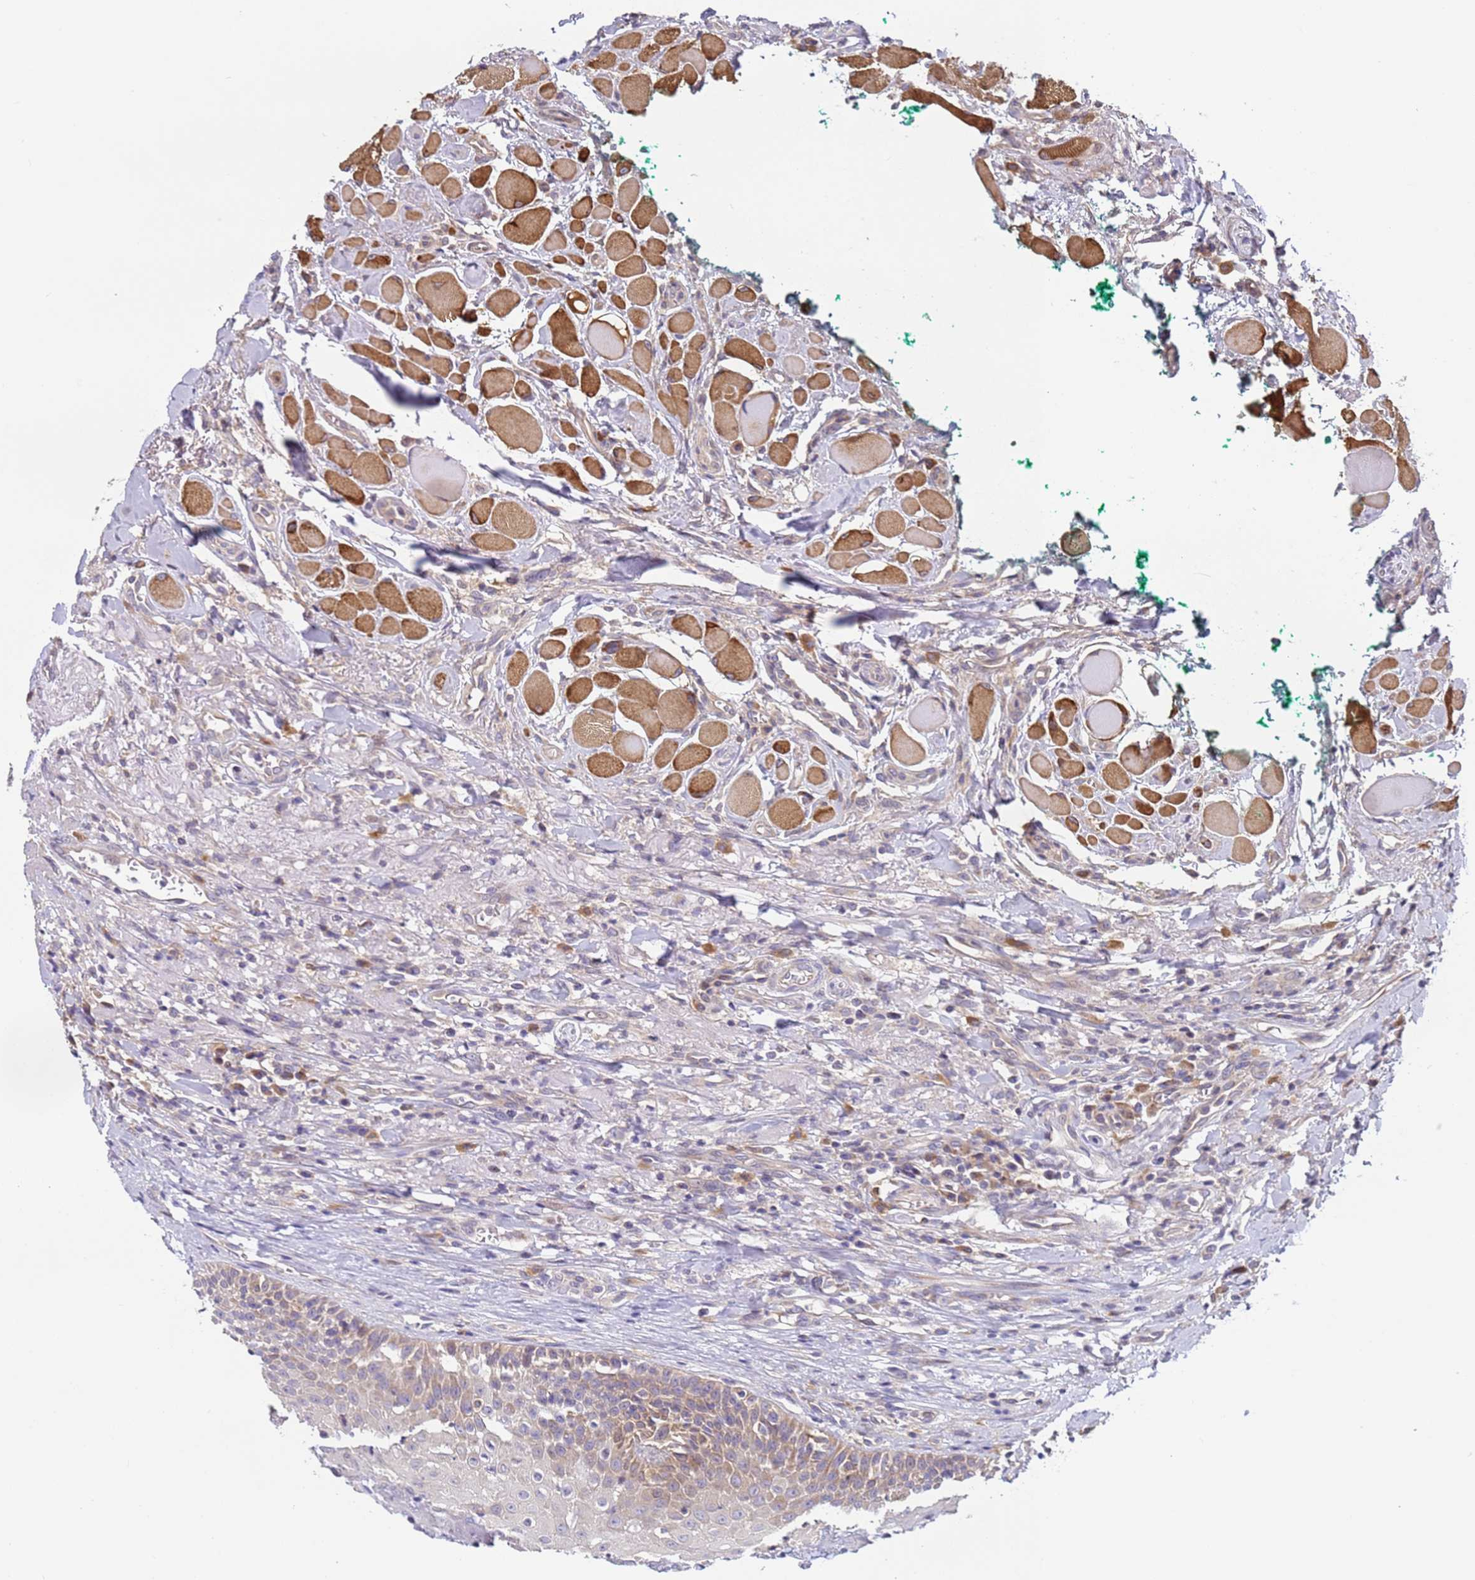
{"staining": {"intensity": "weak", "quantity": "25%-75%", "location": "cytoplasmic/membranous"}, "tissue": "oral mucosa", "cell_type": "Squamous epithelial cells", "image_type": "normal", "snomed": [{"axis": "morphology", "description": "Normal tissue, NOS"}, {"axis": "topography", "description": "Oral tissue"}], "caption": "Unremarkable oral mucosa shows weak cytoplasmic/membranous positivity in approximately 25%-75% of squamous epithelial cells.", "gene": "DIP2B", "patient": {"sex": "female", "age": 70}}